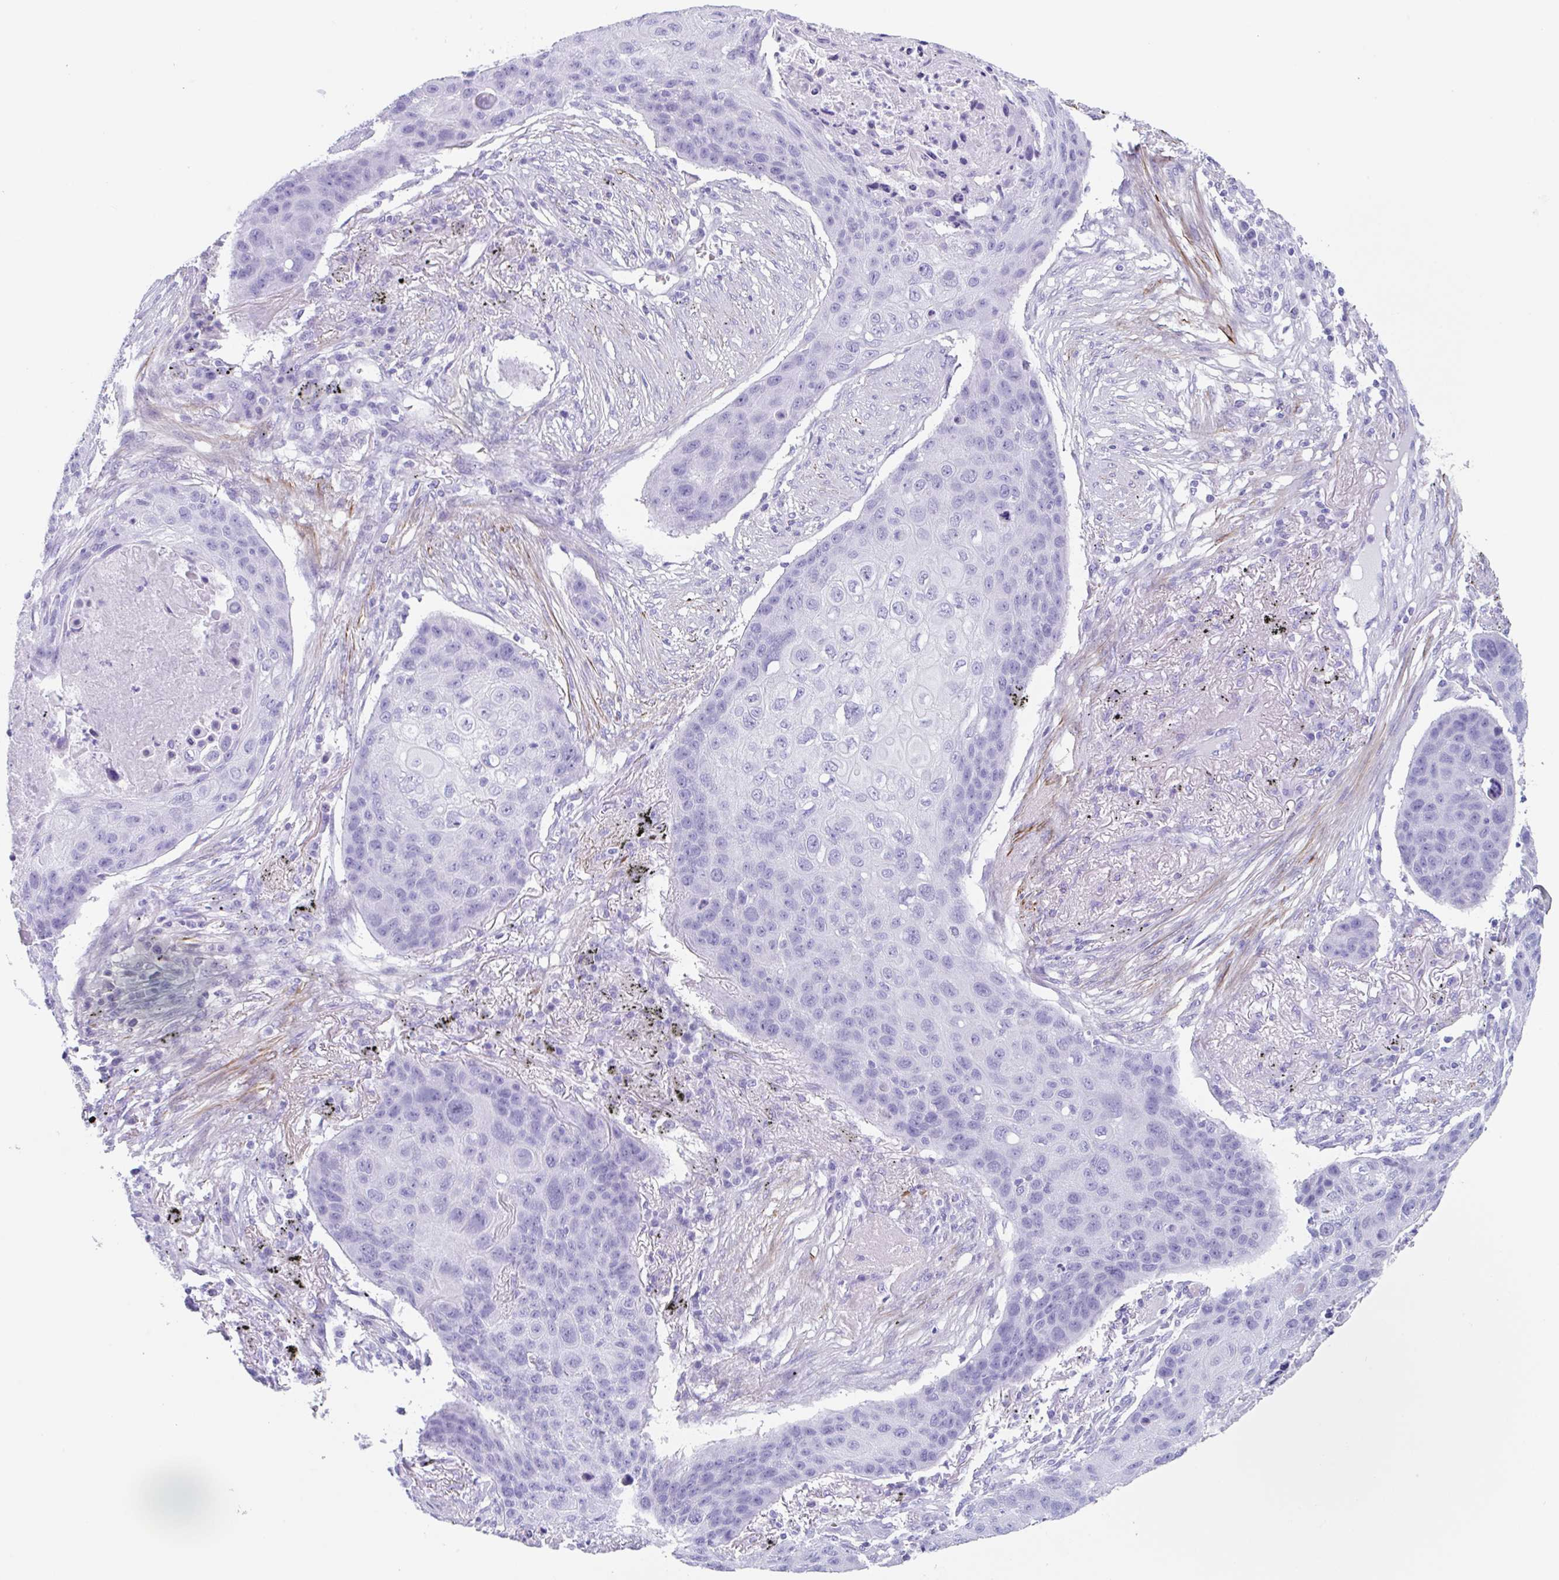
{"staining": {"intensity": "negative", "quantity": "none", "location": "none"}, "tissue": "lung cancer", "cell_type": "Tumor cells", "image_type": "cancer", "snomed": [{"axis": "morphology", "description": "Squamous cell carcinoma, NOS"}, {"axis": "topography", "description": "Lung"}], "caption": "IHC photomicrograph of human lung cancer stained for a protein (brown), which reveals no expression in tumor cells.", "gene": "TAS2R41", "patient": {"sex": "female", "age": 63}}